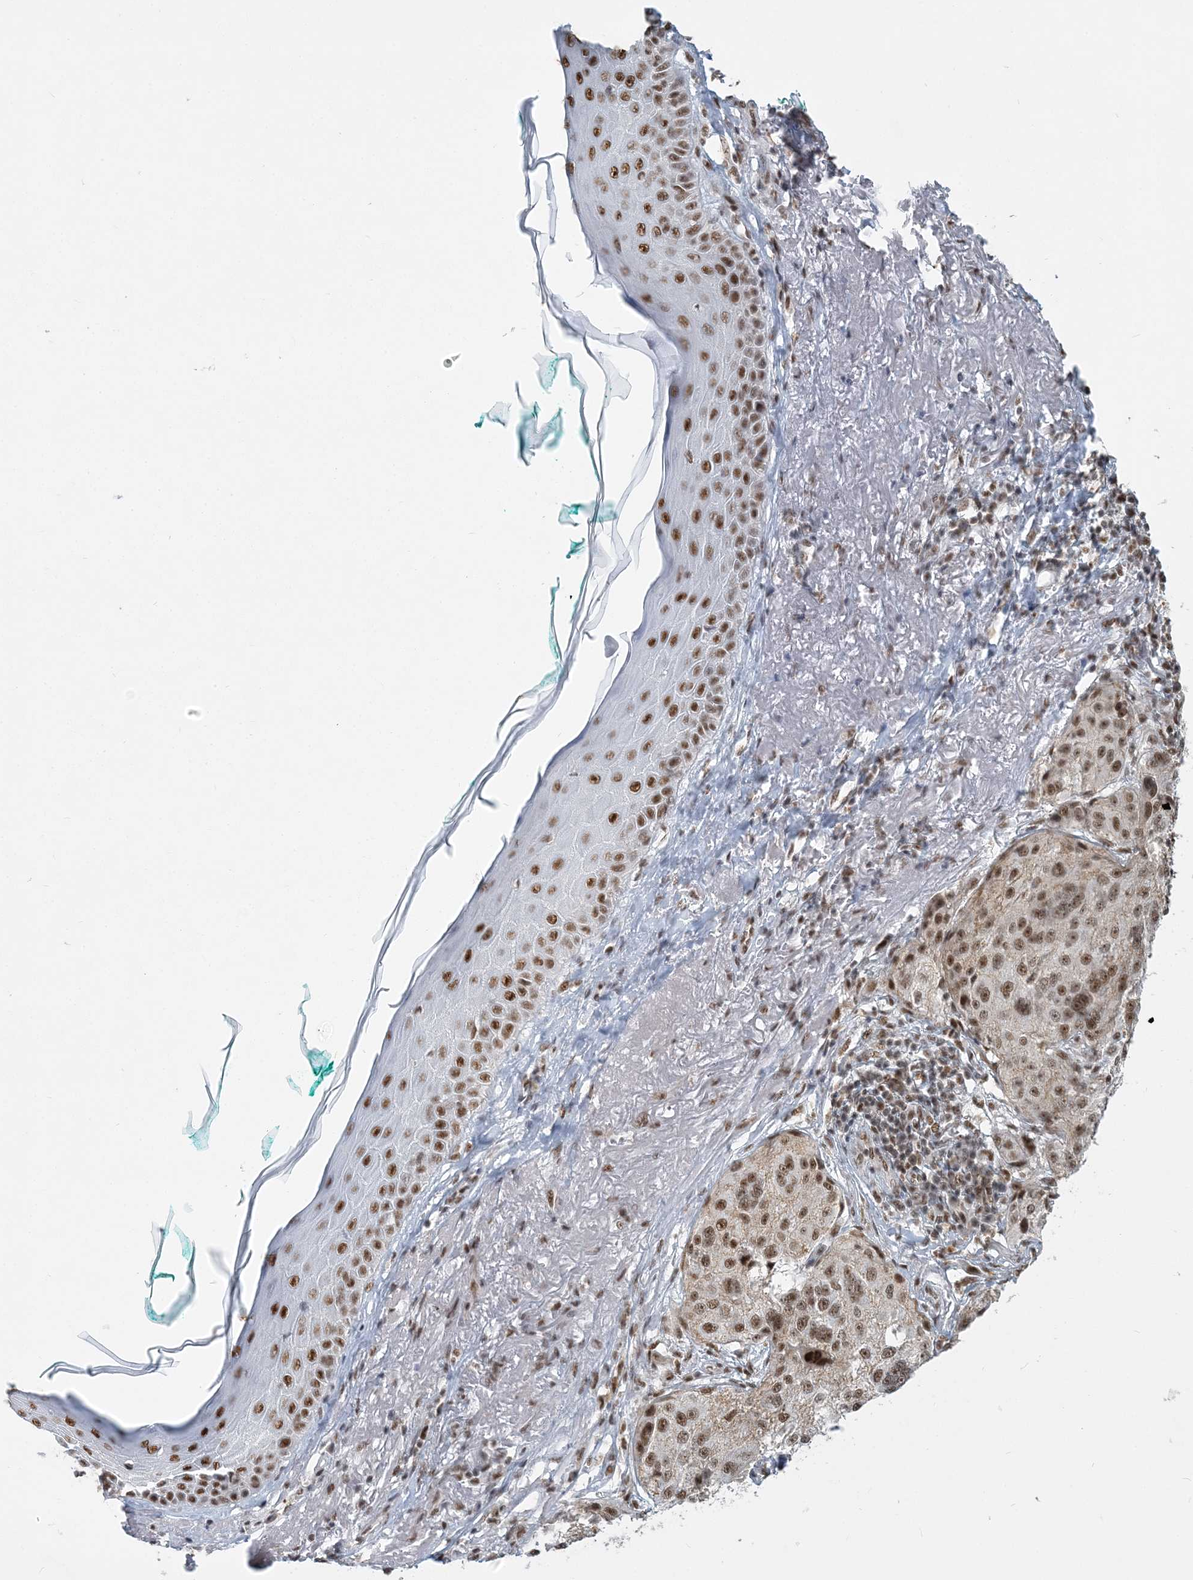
{"staining": {"intensity": "moderate", "quantity": ">75%", "location": "nuclear"}, "tissue": "melanoma", "cell_type": "Tumor cells", "image_type": "cancer", "snomed": [{"axis": "morphology", "description": "Necrosis, NOS"}, {"axis": "morphology", "description": "Malignant melanoma, NOS"}, {"axis": "topography", "description": "Skin"}], "caption": "This is a histology image of immunohistochemistry staining of melanoma, which shows moderate positivity in the nuclear of tumor cells.", "gene": "PLRG1", "patient": {"sex": "female", "age": 87}}